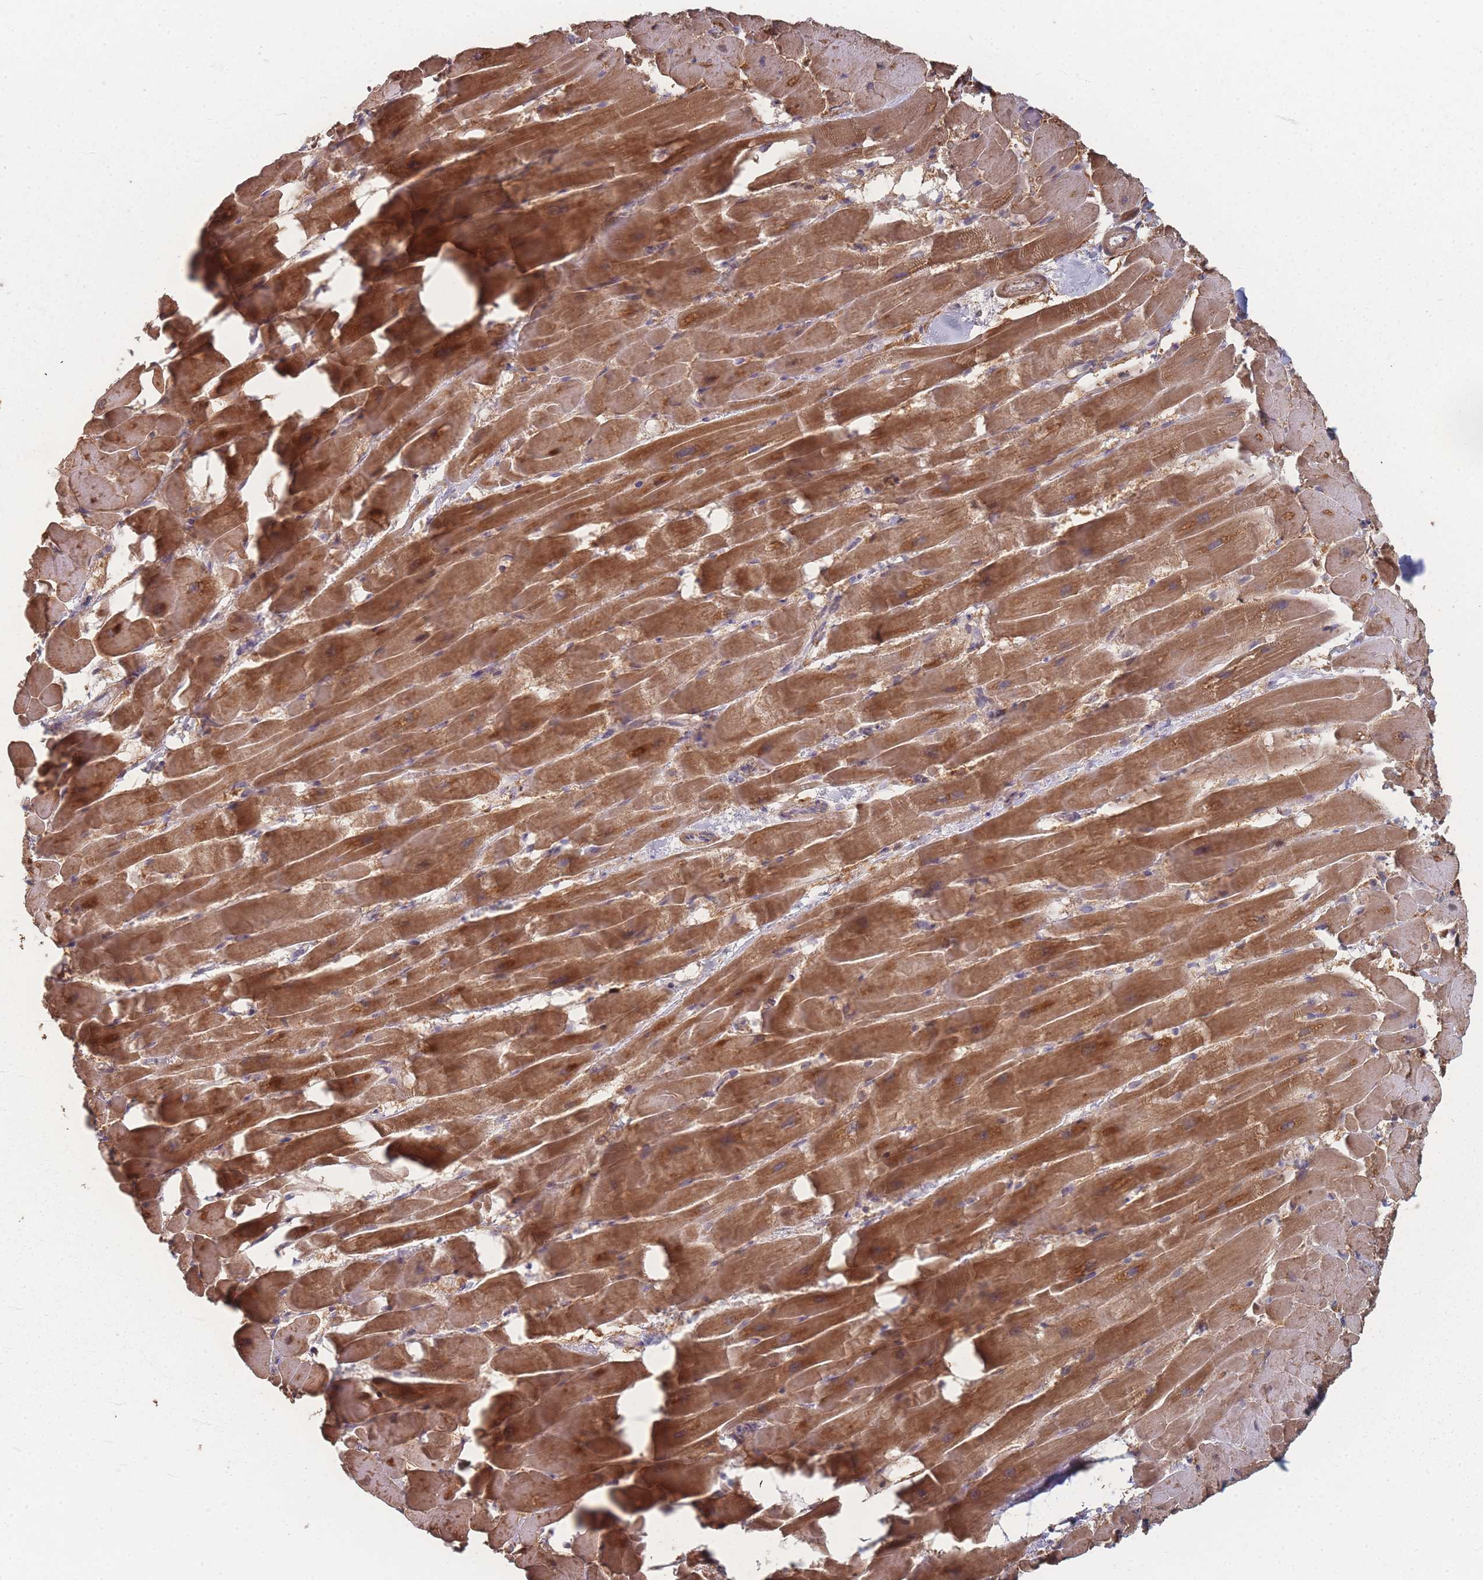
{"staining": {"intensity": "strong", "quantity": ">75%", "location": "cytoplasmic/membranous"}, "tissue": "heart muscle", "cell_type": "Cardiomyocytes", "image_type": "normal", "snomed": [{"axis": "morphology", "description": "Normal tissue, NOS"}, {"axis": "topography", "description": "Heart"}], "caption": "Heart muscle stained with IHC shows strong cytoplasmic/membranous staining in about >75% of cardiomyocytes.", "gene": "PSMB3", "patient": {"sex": "male", "age": 37}}